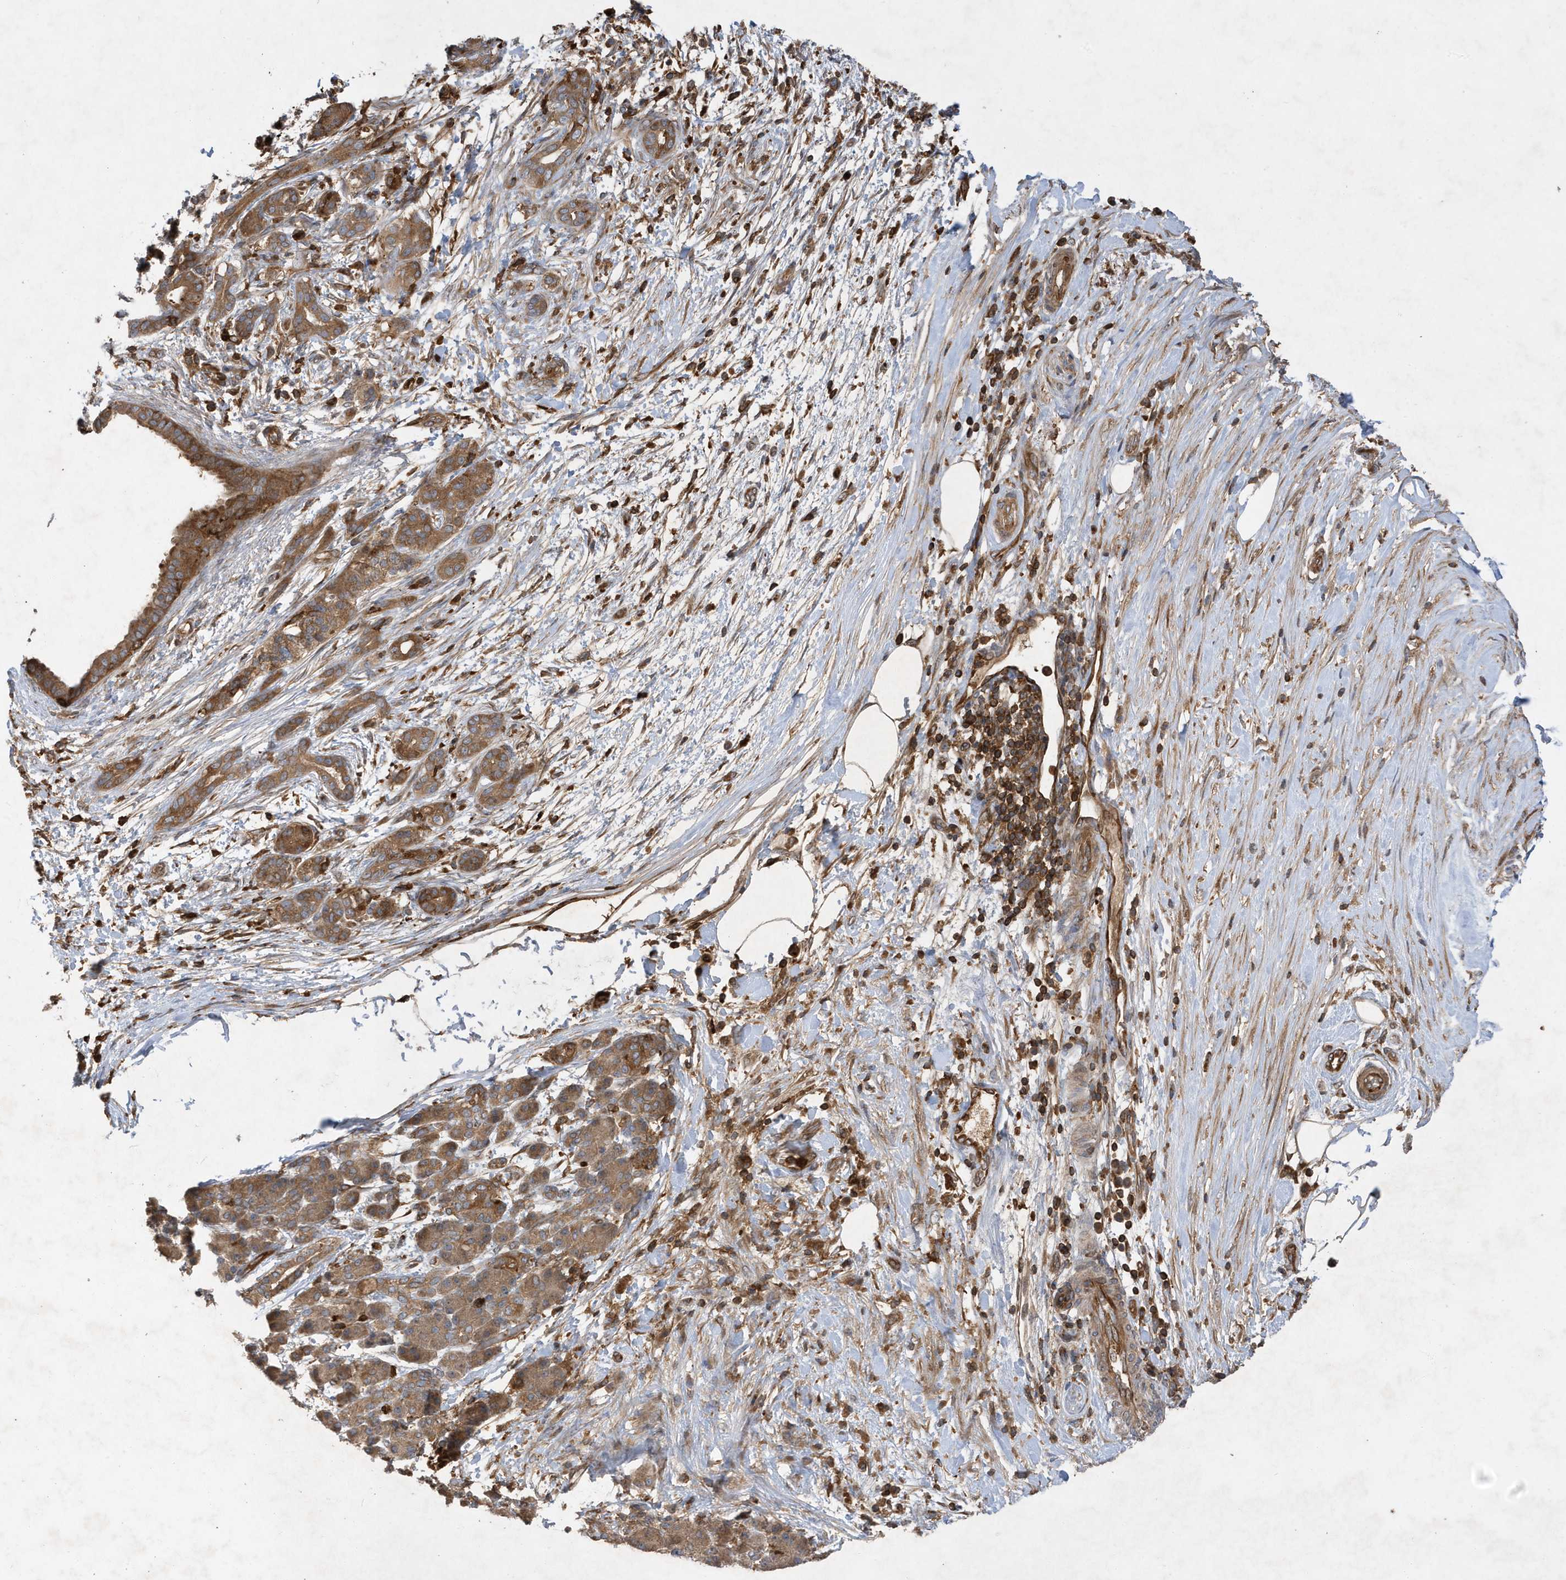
{"staining": {"intensity": "moderate", "quantity": ">75%", "location": "cytoplasmic/membranous"}, "tissue": "pancreatic cancer", "cell_type": "Tumor cells", "image_type": "cancer", "snomed": [{"axis": "morphology", "description": "Adenocarcinoma, NOS"}, {"axis": "topography", "description": "Pancreas"}], "caption": "Immunohistochemistry (IHC) micrograph of neoplastic tissue: human pancreatic cancer stained using immunohistochemistry (IHC) exhibits medium levels of moderate protein expression localized specifically in the cytoplasmic/membranous of tumor cells, appearing as a cytoplasmic/membranous brown color.", "gene": "LAPTM4A", "patient": {"sex": "female", "age": 55}}